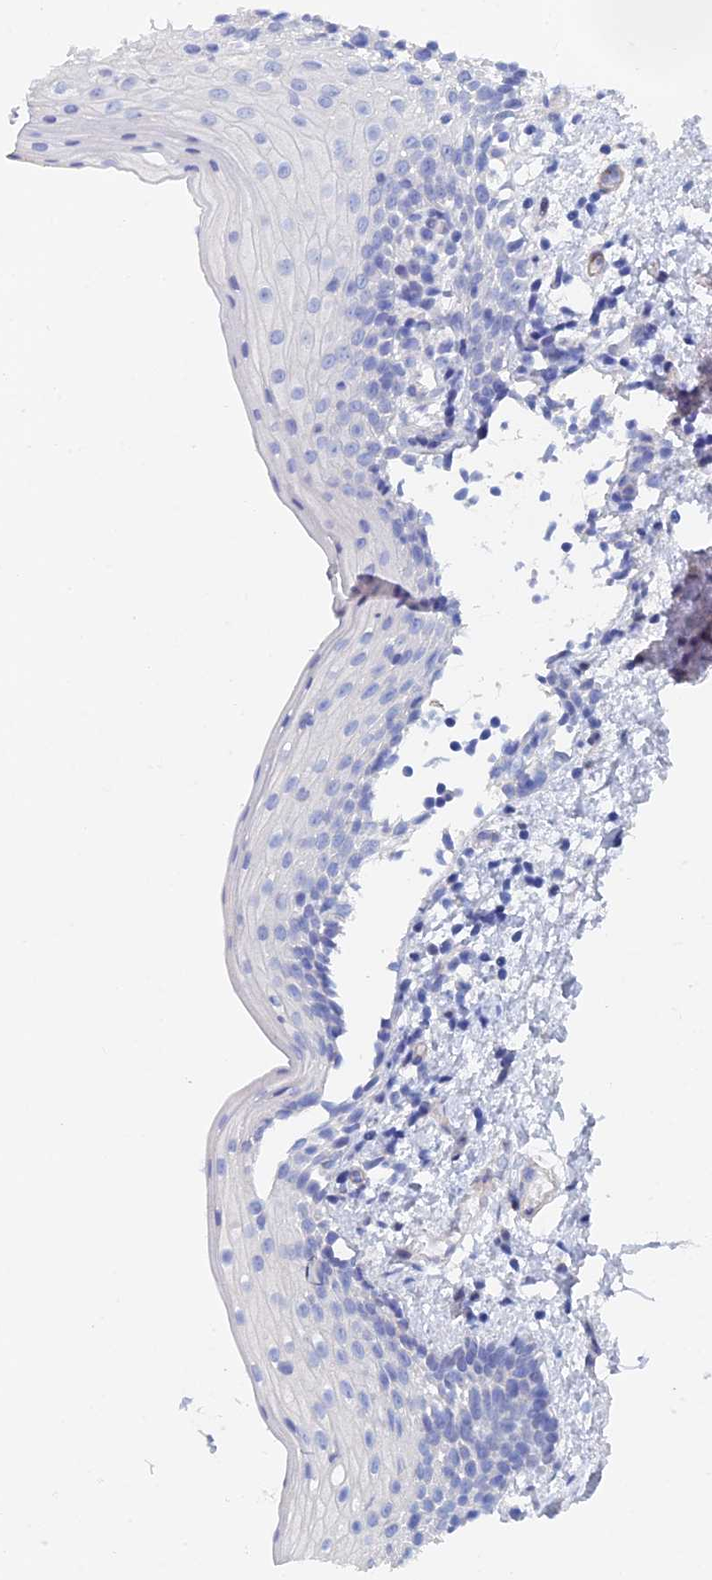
{"staining": {"intensity": "negative", "quantity": "none", "location": "none"}, "tissue": "oral mucosa", "cell_type": "Squamous epithelial cells", "image_type": "normal", "snomed": [{"axis": "morphology", "description": "Normal tissue, NOS"}, {"axis": "topography", "description": "Oral tissue"}], "caption": "A photomicrograph of human oral mucosa is negative for staining in squamous epithelial cells. Nuclei are stained in blue.", "gene": "KCNK18", "patient": {"sex": "female", "age": 13}}